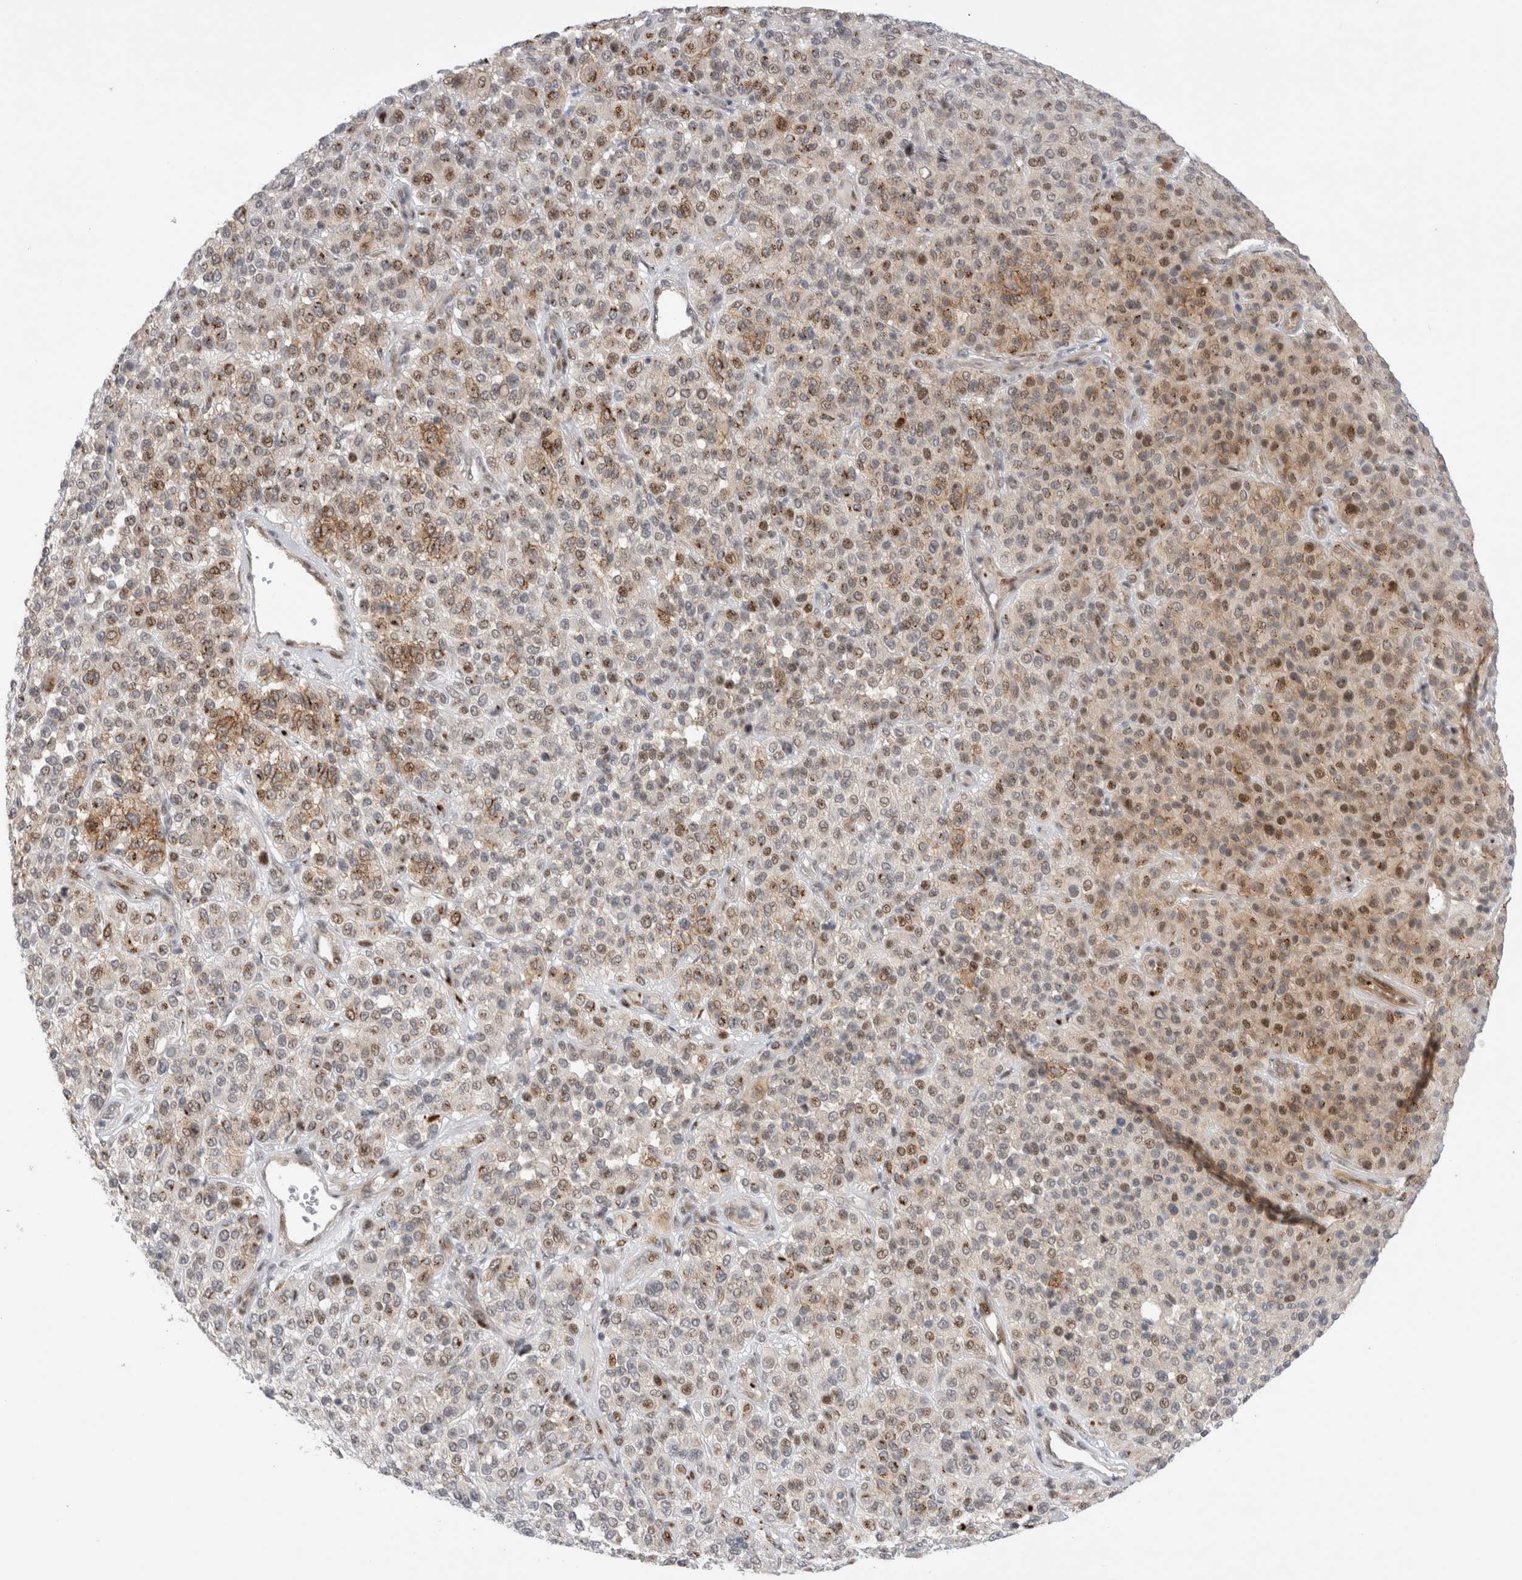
{"staining": {"intensity": "moderate", "quantity": "25%-75%", "location": "cytoplasmic/membranous,nuclear"}, "tissue": "melanoma", "cell_type": "Tumor cells", "image_type": "cancer", "snomed": [{"axis": "morphology", "description": "Malignant melanoma, Metastatic site"}, {"axis": "topography", "description": "Pancreas"}], "caption": "Moderate cytoplasmic/membranous and nuclear protein expression is identified in about 25%-75% of tumor cells in melanoma.", "gene": "VPS28", "patient": {"sex": "female", "age": 30}}